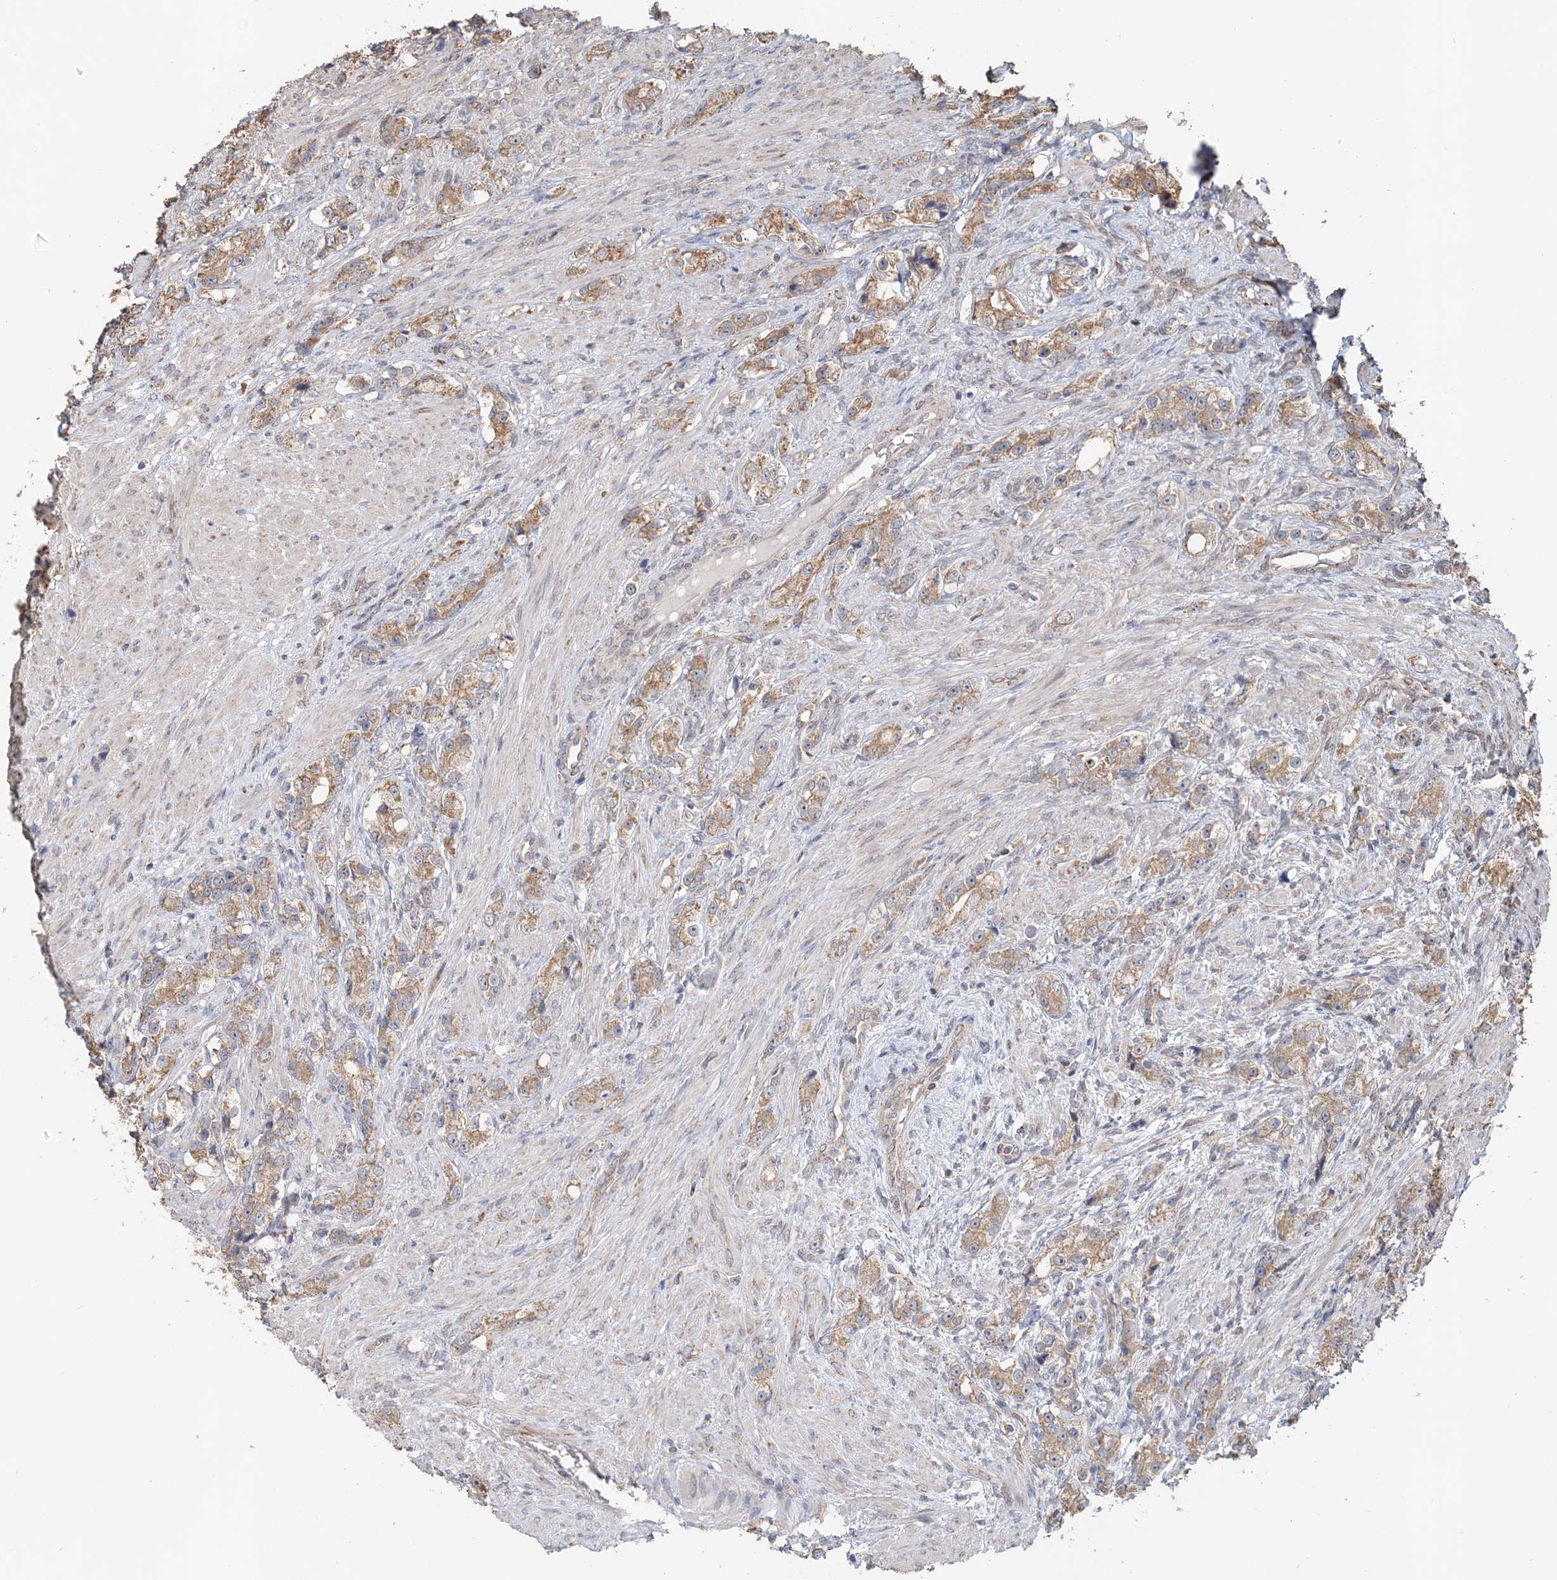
{"staining": {"intensity": "moderate", "quantity": ">75%", "location": "cytoplasmic/membranous"}, "tissue": "prostate cancer", "cell_type": "Tumor cells", "image_type": "cancer", "snomed": [{"axis": "morphology", "description": "Adenocarcinoma, High grade"}, {"axis": "topography", "description": "Prostate"}], "caption": "The image demonstrates staining of prostate high-grade adenocarcinoma, revealing moderate cytoplasmic/membranous protein expression (brown color) within tumor cells. The protein is shown in brown color, while the nuclei are stained blue.", "gene": "FBXO38", "patient": {"sex": "male", "age": 63}}